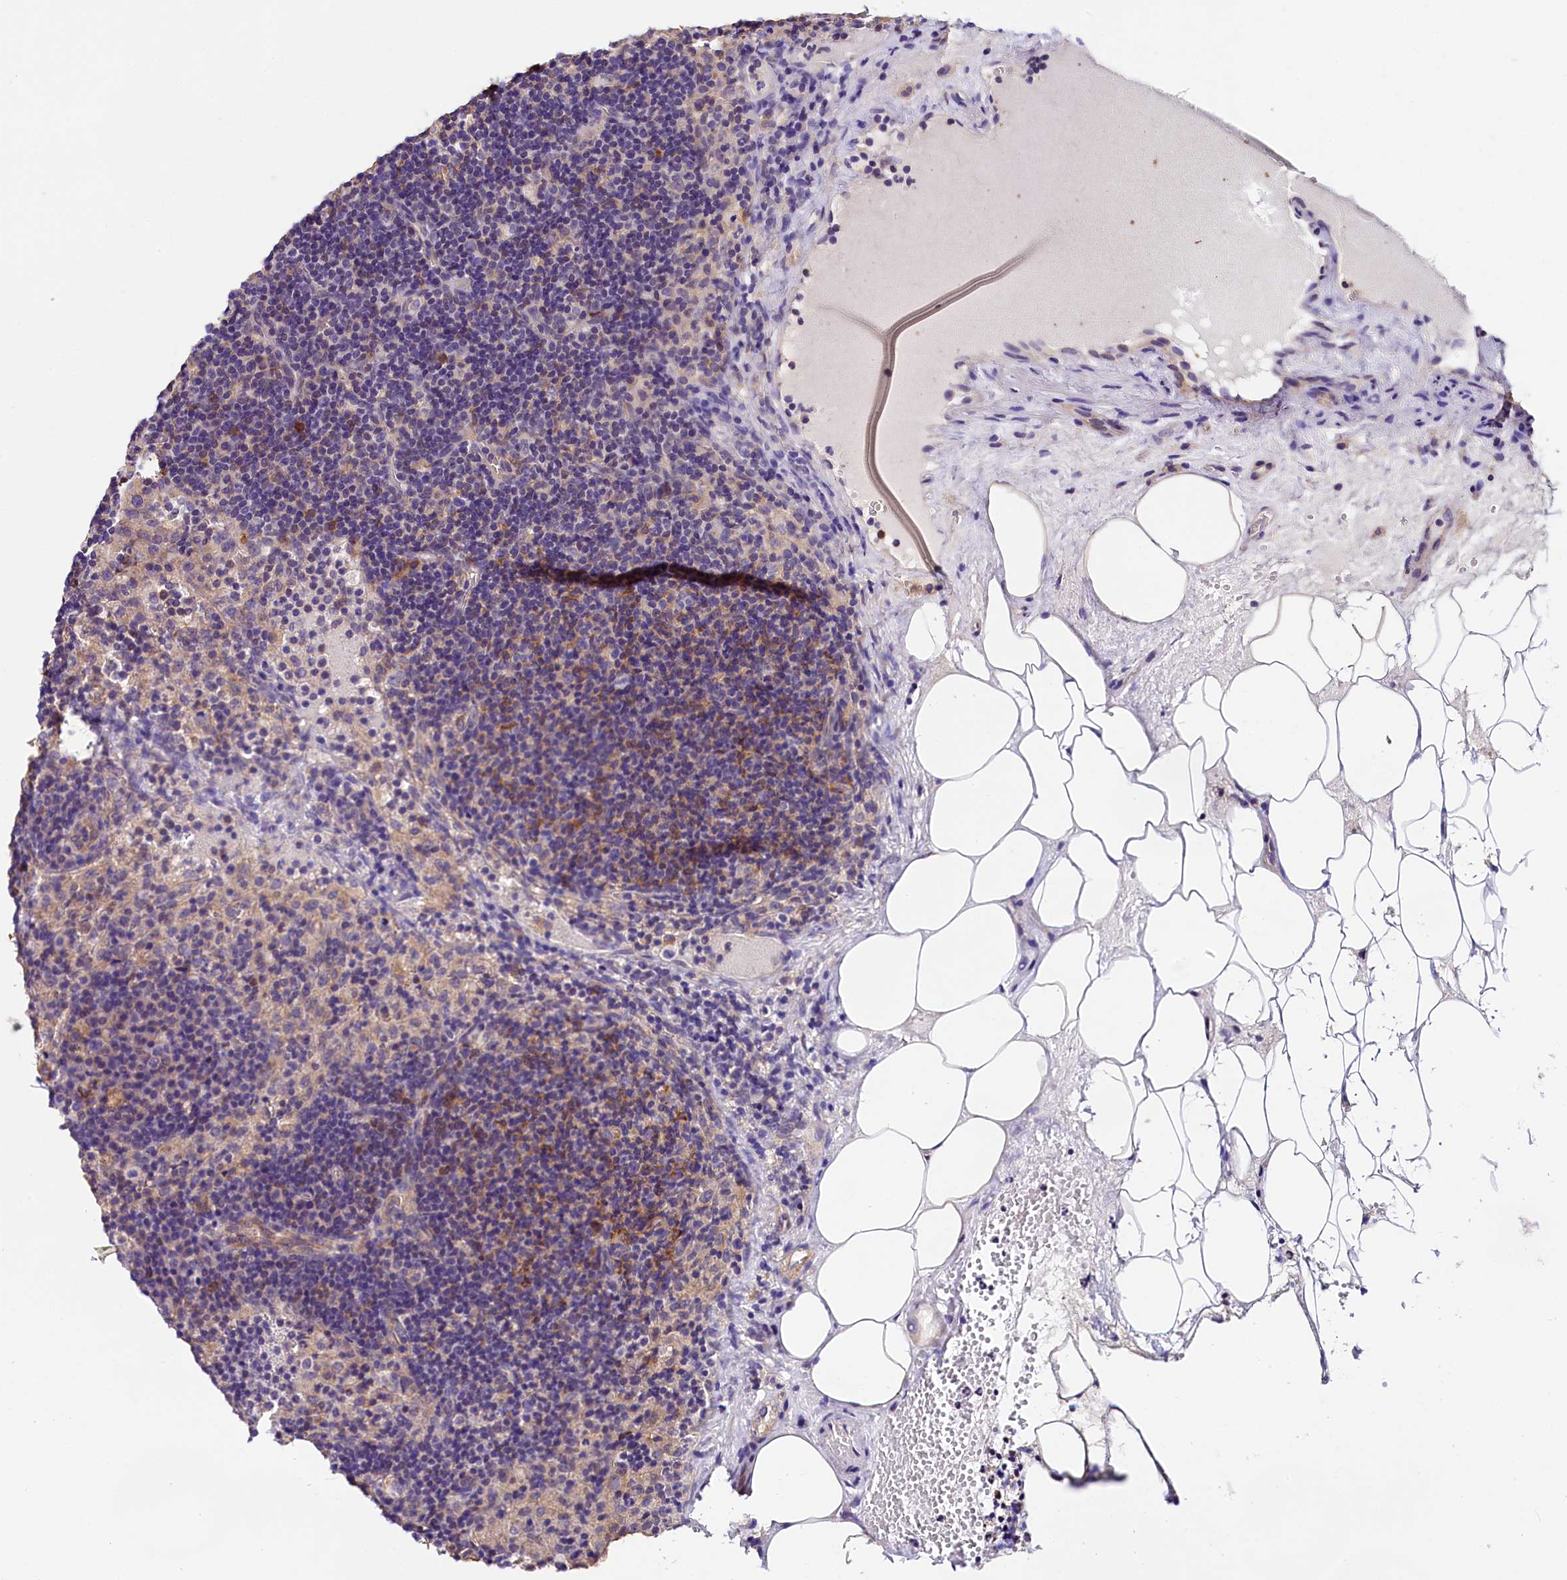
{"staining": {"intensity": "negative", "quantity": "none", "location": "none"}, "tissue": "lymph node", "cell_type": "Germinal center cells", "image_type": "normal", "snomed": [{"axis": "morphology", "description": "Normal tissue, NOS"}, {"axis": "topography", "description": "Lymph node"}], "caption": "DAB (3,3'-diaminobenzidine) immunohistochemical staining of unremarkable human lymph node displays no significant positivity in germinal center cells. The staining was performed using DAB to visualize the protein expression in brown, while the nuclei were stained in blue with hematoxylin (Magnification: 20x).", "gene": "OAS3", "patient": {"sex": "female", "age": 70}}